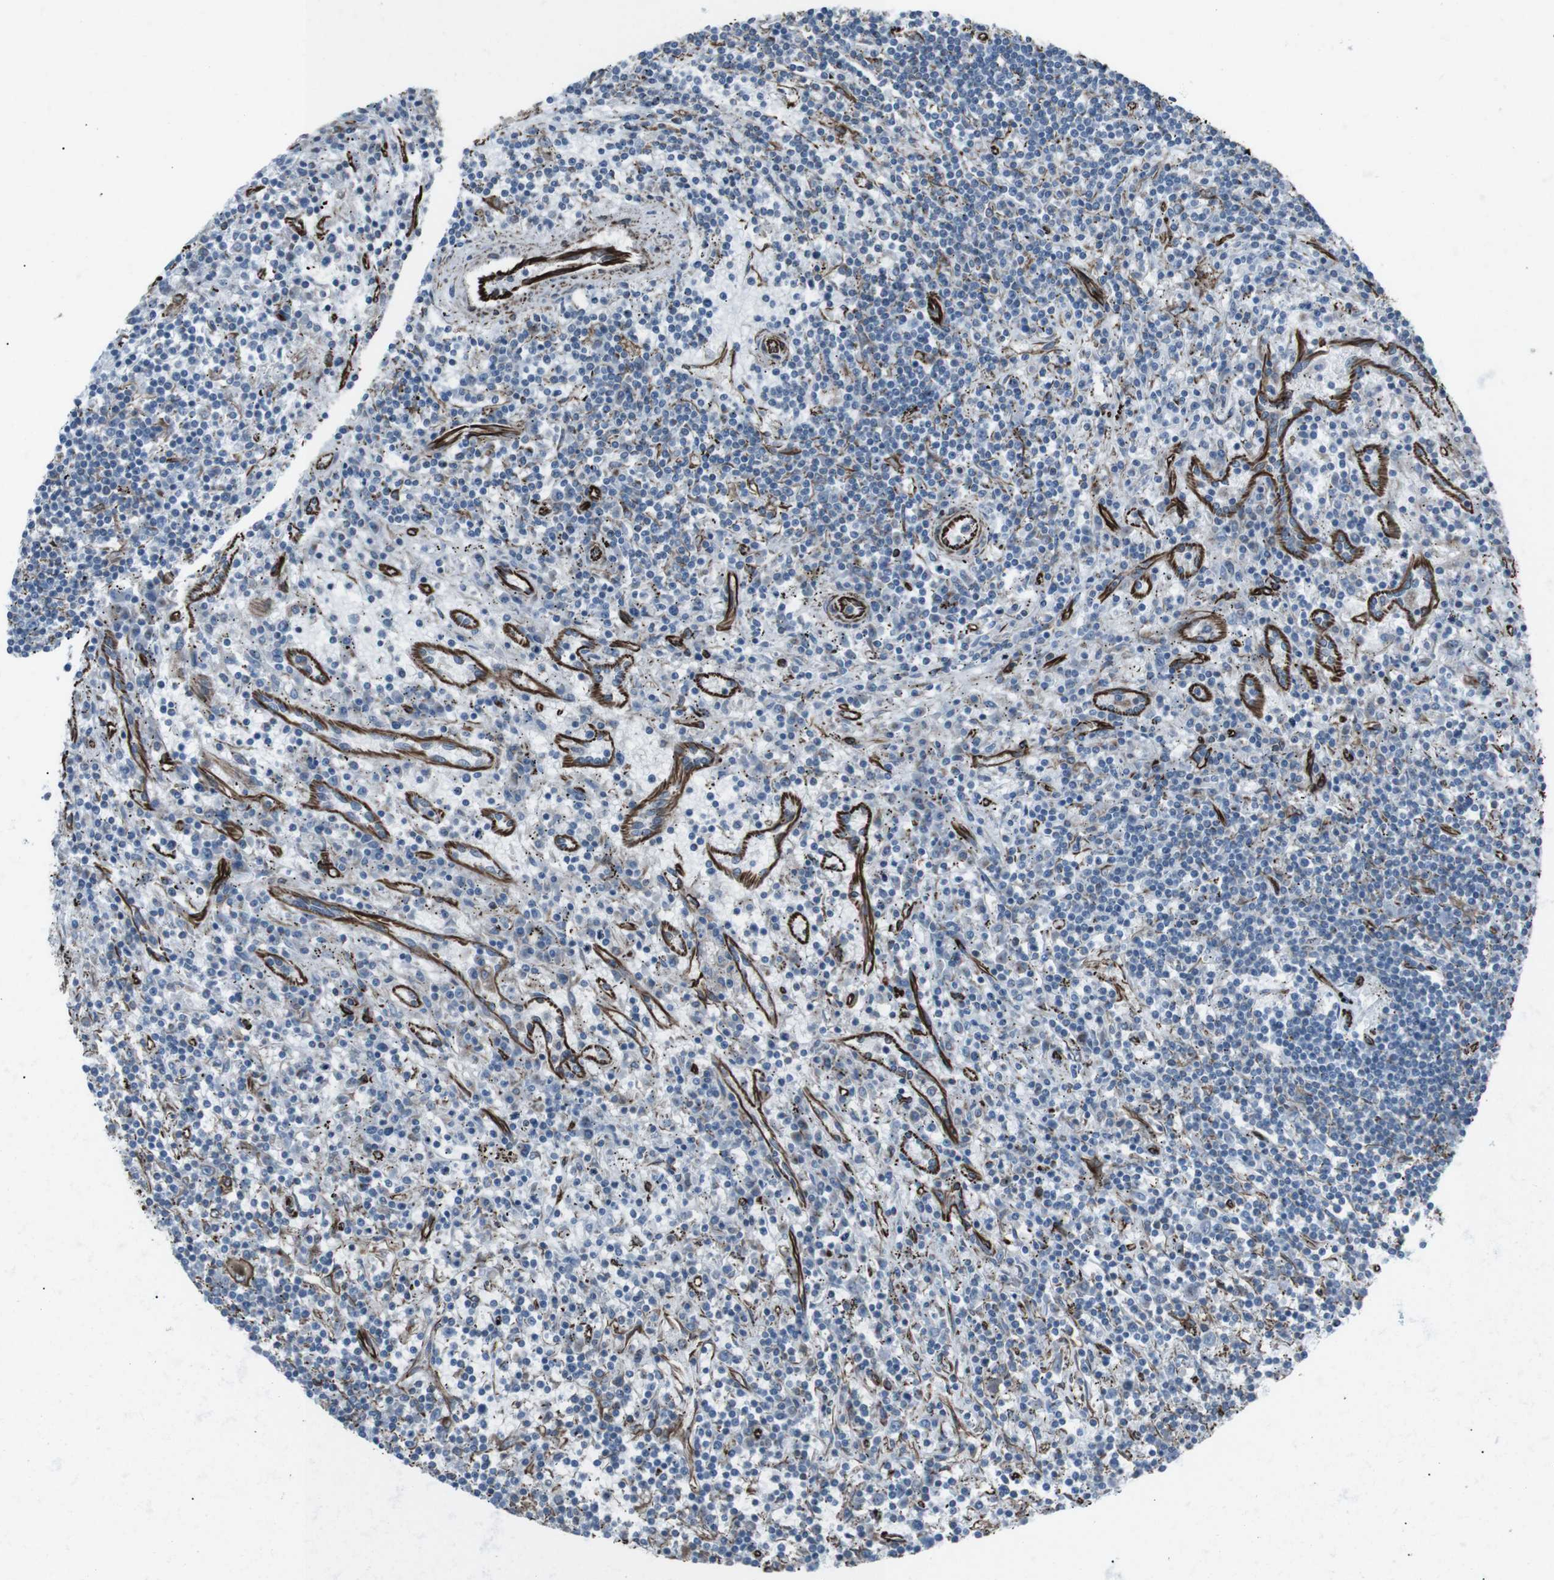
{"staining": {"intensity": "negative", "quantity": "none", "location": "none"}, "tissue": "lymphoma", "cell_type": "Tumor cells", "image_type": "cancer", "snomed": [{"axis": "morphology", "description": "Malignant lymphoma, non-Hodgkin's type, Low grade"}, {"axis": "topography", "description": "Spleen"}], "caption": "Photomicrograph shows no significant protein expression in tumor cells of low-grade malignant lymphoma, non-Hodgkin's type.", "gene": "ZDHHC6", "patient": {"sex": "male", "age": 76}}